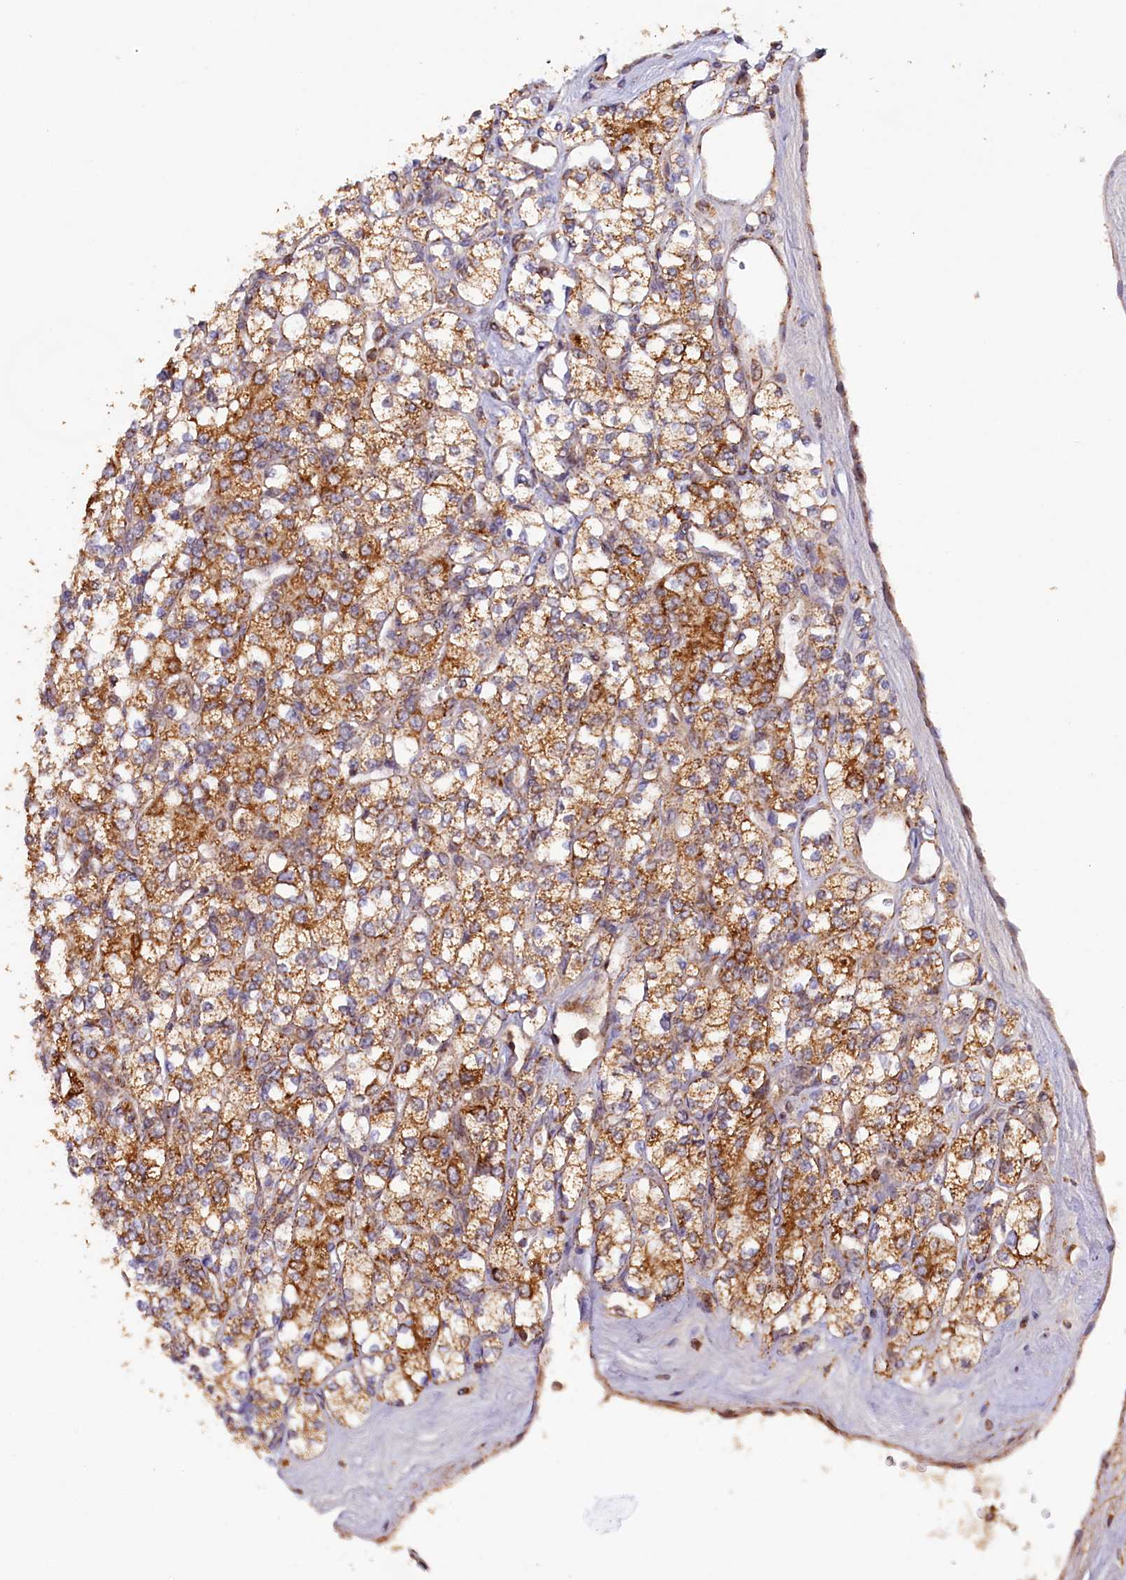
{"staining": {"intensity": "moderate", "quantity": ">75%", "location": "cytoplasmic/membranous"}, "tissue": "renal cancer", "cell_type": "Tumor cells", "image_type": "cancer", "snomed": [{"axis": "morphology", "description": "Adenocarcinoma, NOS"}, {"axis": "topography", "description": "Kidney"}], "caption": "Immunohistochemistry (IHC) histopathology image of renal adenocarcinoma stained for a protein (brown), which displays medium levels of moderate cytoplasmic/membranous staining in approximately >75% of tumor cells.", "gene": "DUS3L", "patient": {"sex": "male", "age": 77}}